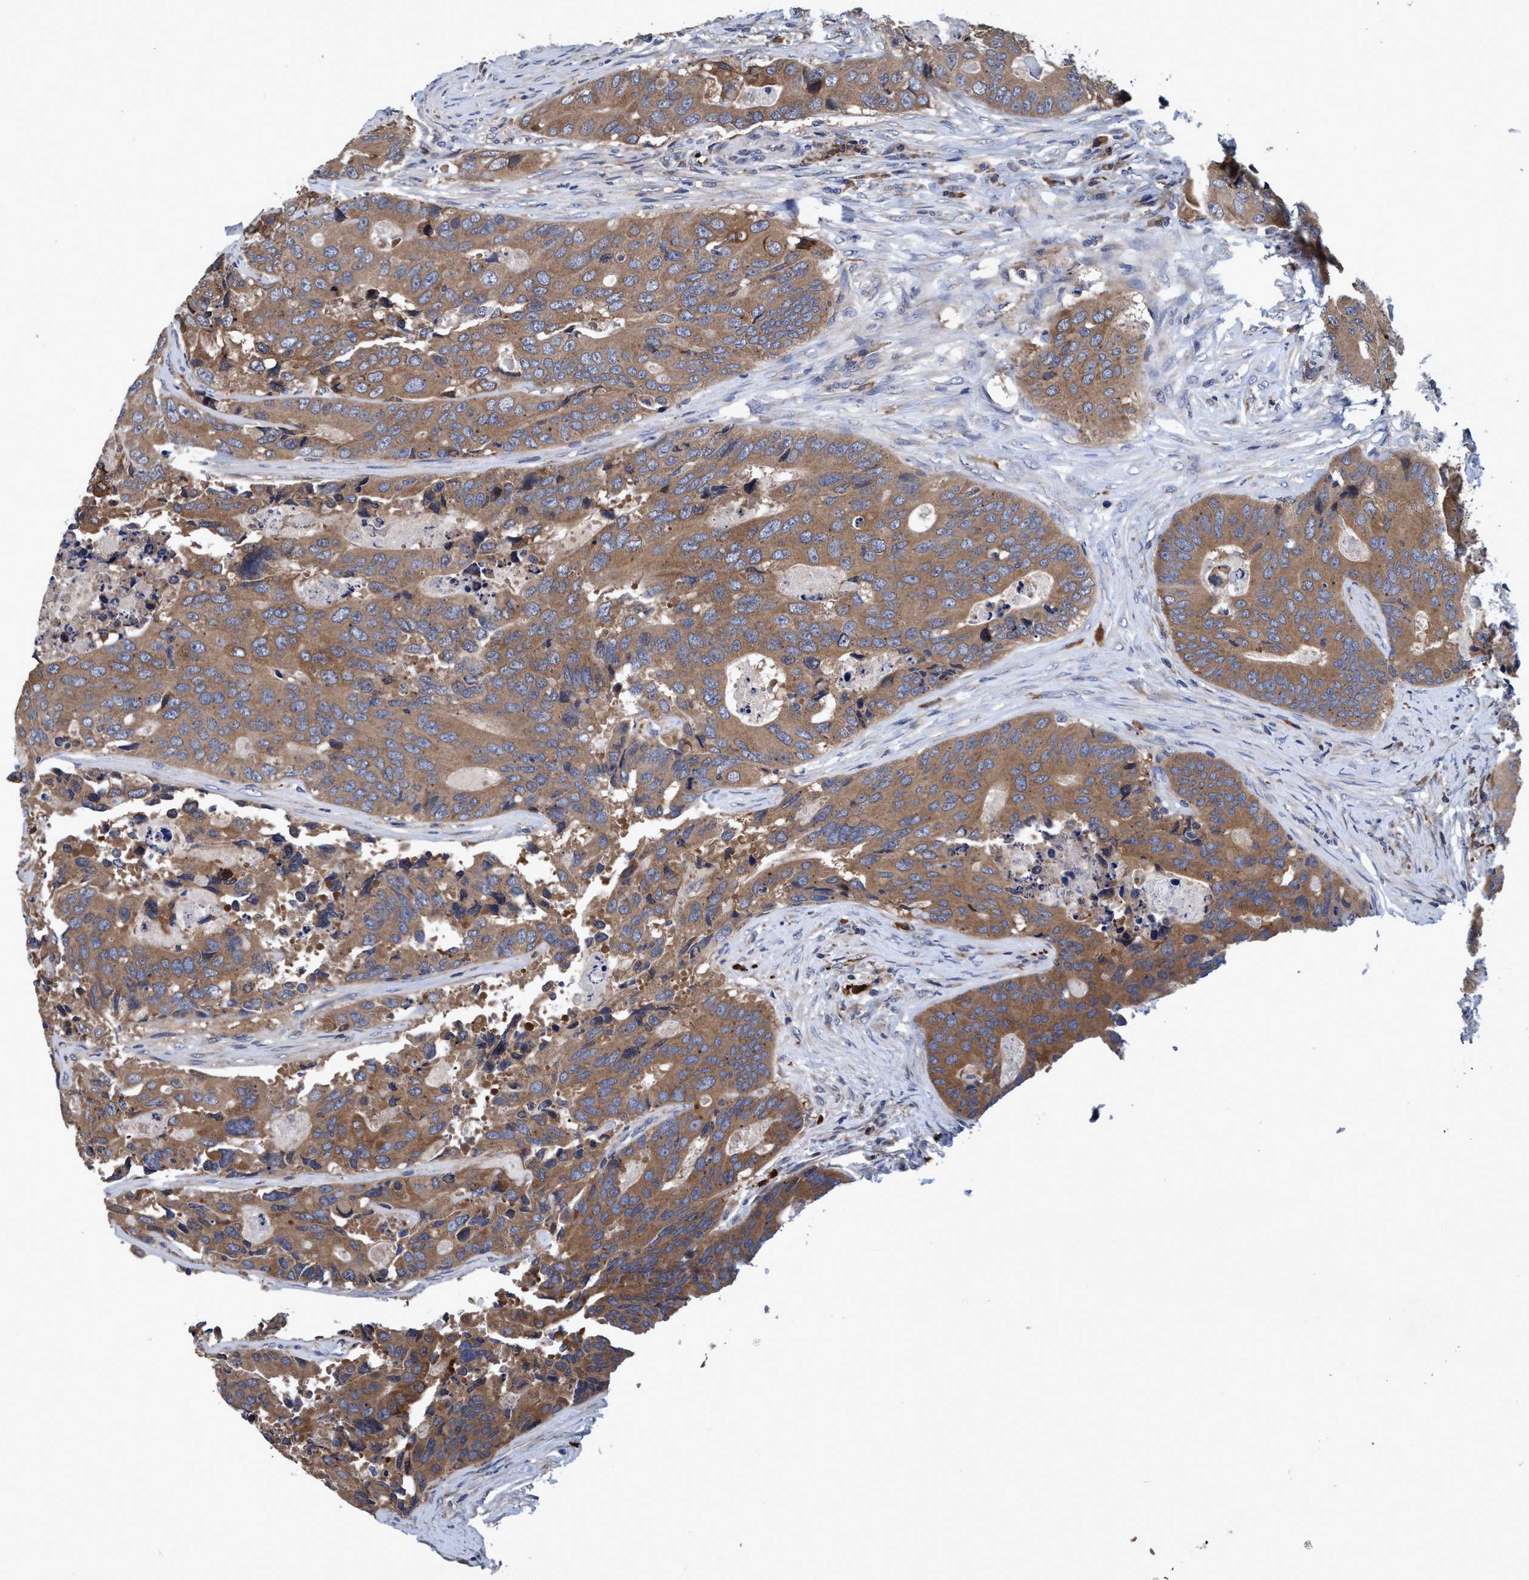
{"staining": {"intensity": "moderate", "quantity": ">75%", "location": "cytoplasmic/membranous"}, "tissue": "colorectal cancer", "cell_type": "Tumor cells", "image_type": "cancer", "snomed": [{"axis": "morphology", "description": "Adenocarcinoma, NOS"}, {"axis": "topography", "description": "Colon"}], "caption": "Immunohistochemistry (IHC) (DAB) staining of colorectal cancer (adenocarcinoma) displays moderate cytoplasmic/membranous protein expression in approximately >75% of tumor cells.", "gene": "CALCOCO2", "patient": {"sex": "male", "age": 71}}